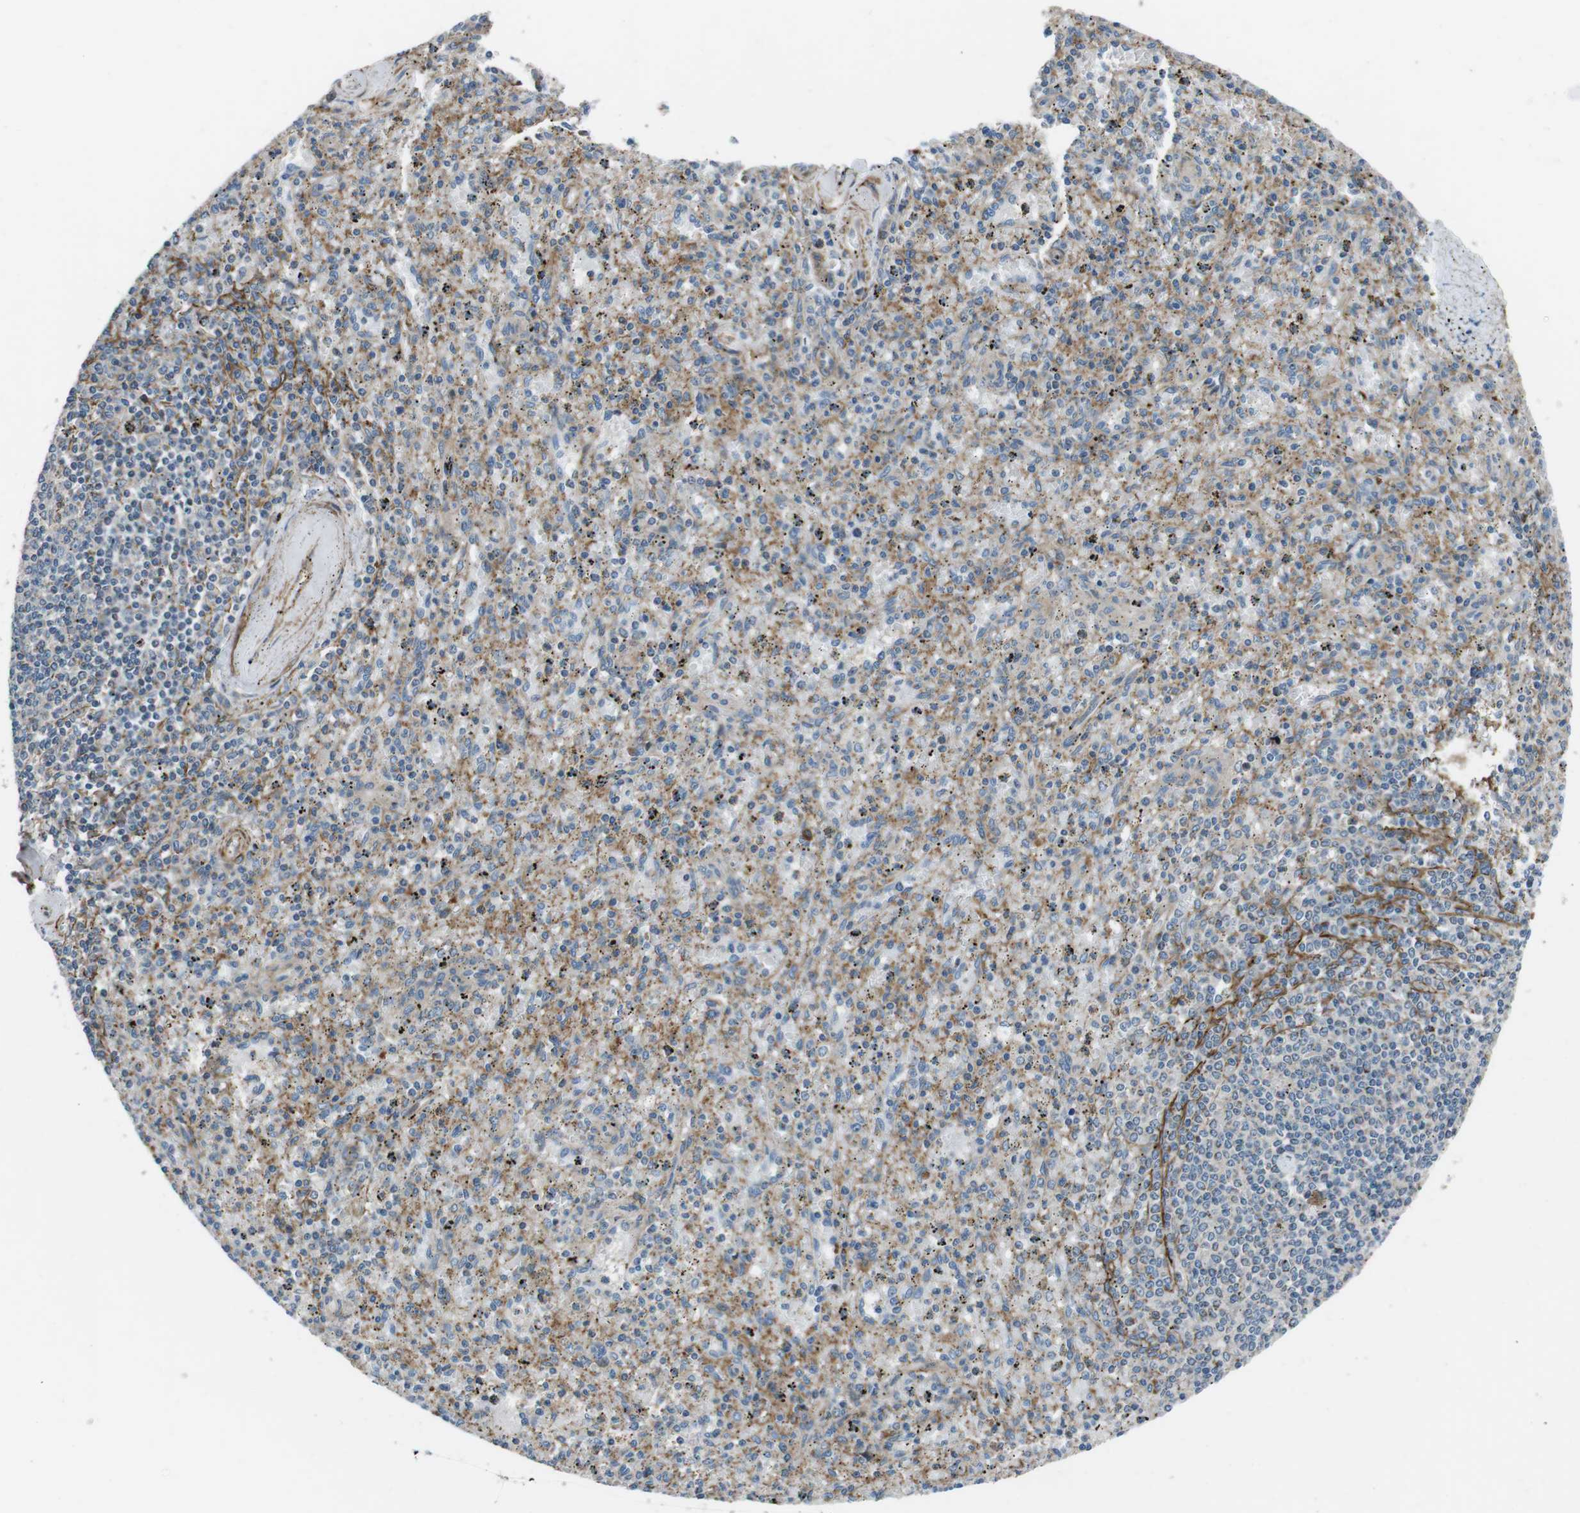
{"staining": {"intensity": "moderate", "quantity": ">75%", "location": "cytoplasmic/membranous"}, "tissue": "spleen", "cell_type": "Cells in red pulp", "image_type": "normal", "snomed": [{"axis": "morphology", "description": "Normal tissue, NOS"}, {"axis": "topography", "description": "Spleen"}], "caption": "Benign spleen reveals moderate cytoplasmic/membranous positivity in about >75% of cells in red pulp (IHC, brightfield microscopy, high magnification)..", "gene": "FAM174B", "patient": {"sex": "male", "age": 72}}